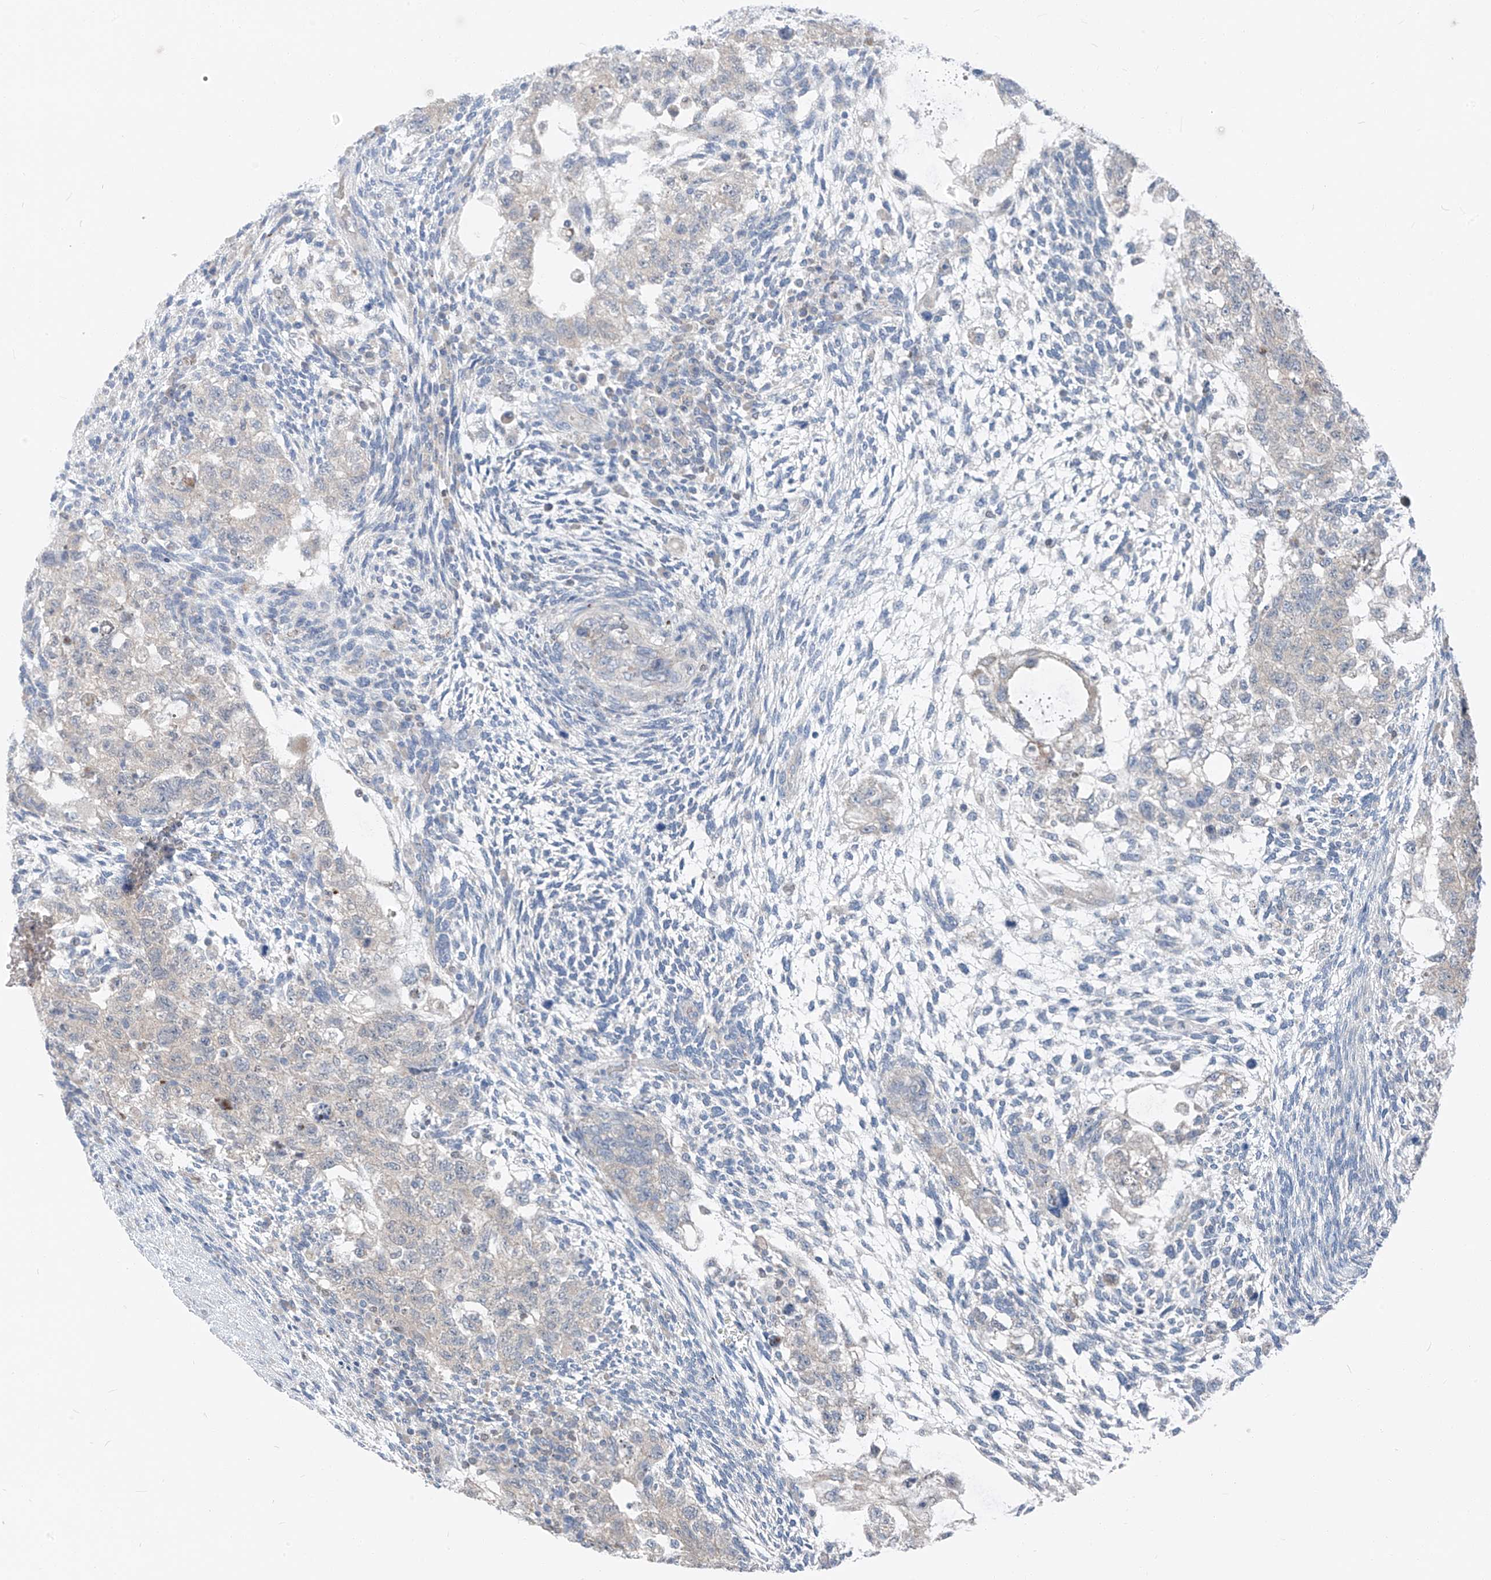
{"staining": {"intensity": "negative", "quantity": "none", "location": "none"}, "tissue": "testis cancer", "cell_type": "Tumor cells", "image_type": "cancer", "snomed": [{"axis": "morphology", "description": "Normal tissue, NOS"}, {"axis": "morphology", "description": "Carcinoma, Embryonal, NOS"}, {"axis": "topography", "description": "Testis"}], "caption": "Immunohistochemical staining of testis embryonal carcinoma displays no significant expression in tumor cells.", "gene": "CHMP2B", "patient": {"sex": "male", "age": 36}}